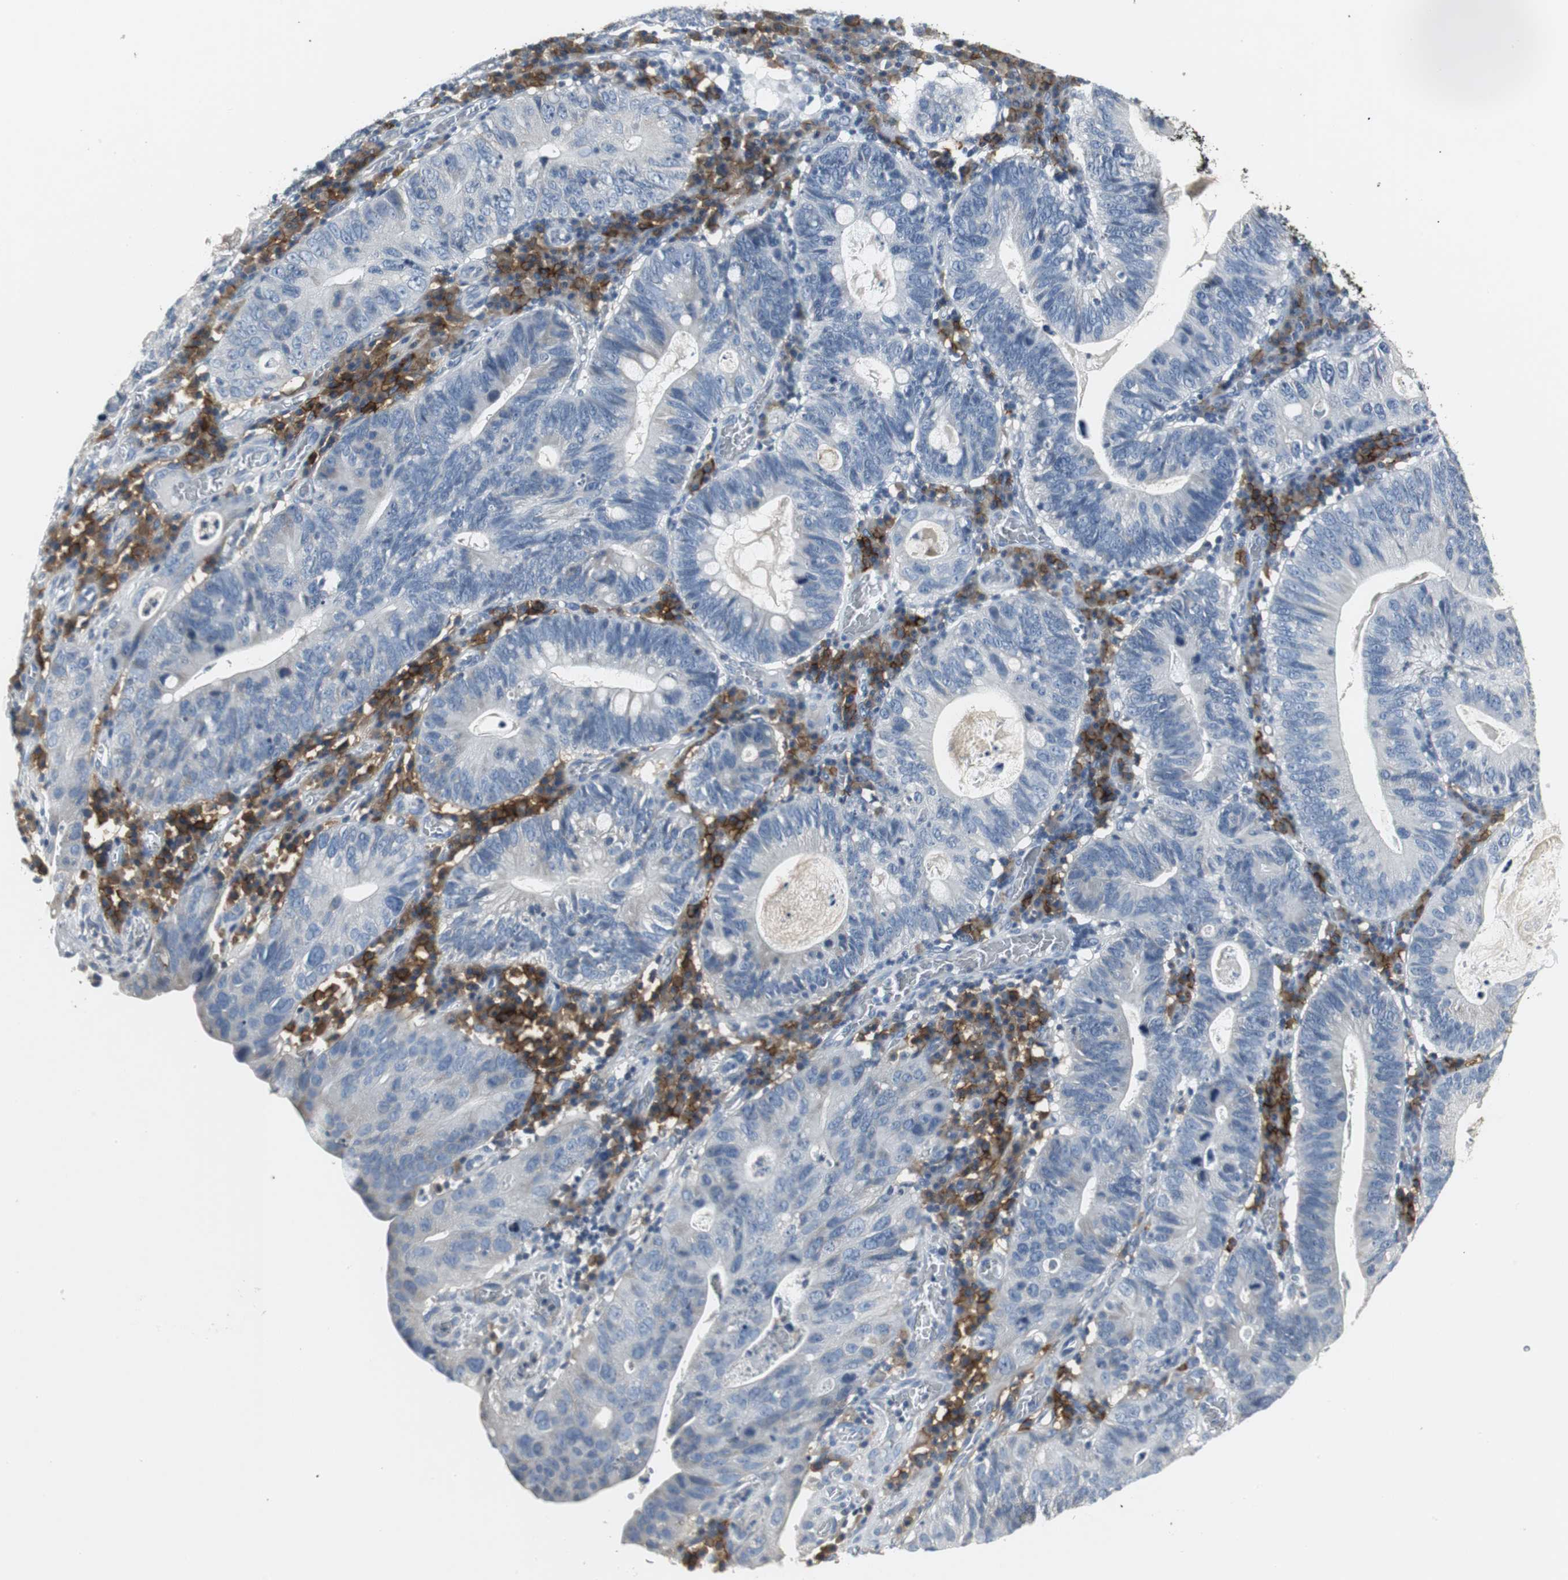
{"staining": {"intensity": "weak", "quantity": "<25%", "location": "cytoplasmic/membranous"}, "tissue": "stomach cancer", "cell_type": "Tumor cells", "image_type": "cancer", "snomed": [{"axis": "morphology", "description": "Adenocarcinoma, NOS"}, {"axis": "topography", "description": "Stomach"}], "caption": "High power microscopy histopathology image of an IHC micrograph of adenocarcinoma (stomach), revealing no significant staining in tumor cells.", "gene": "SLC2A5", "patient": {"sex": "male", "age": 59}}